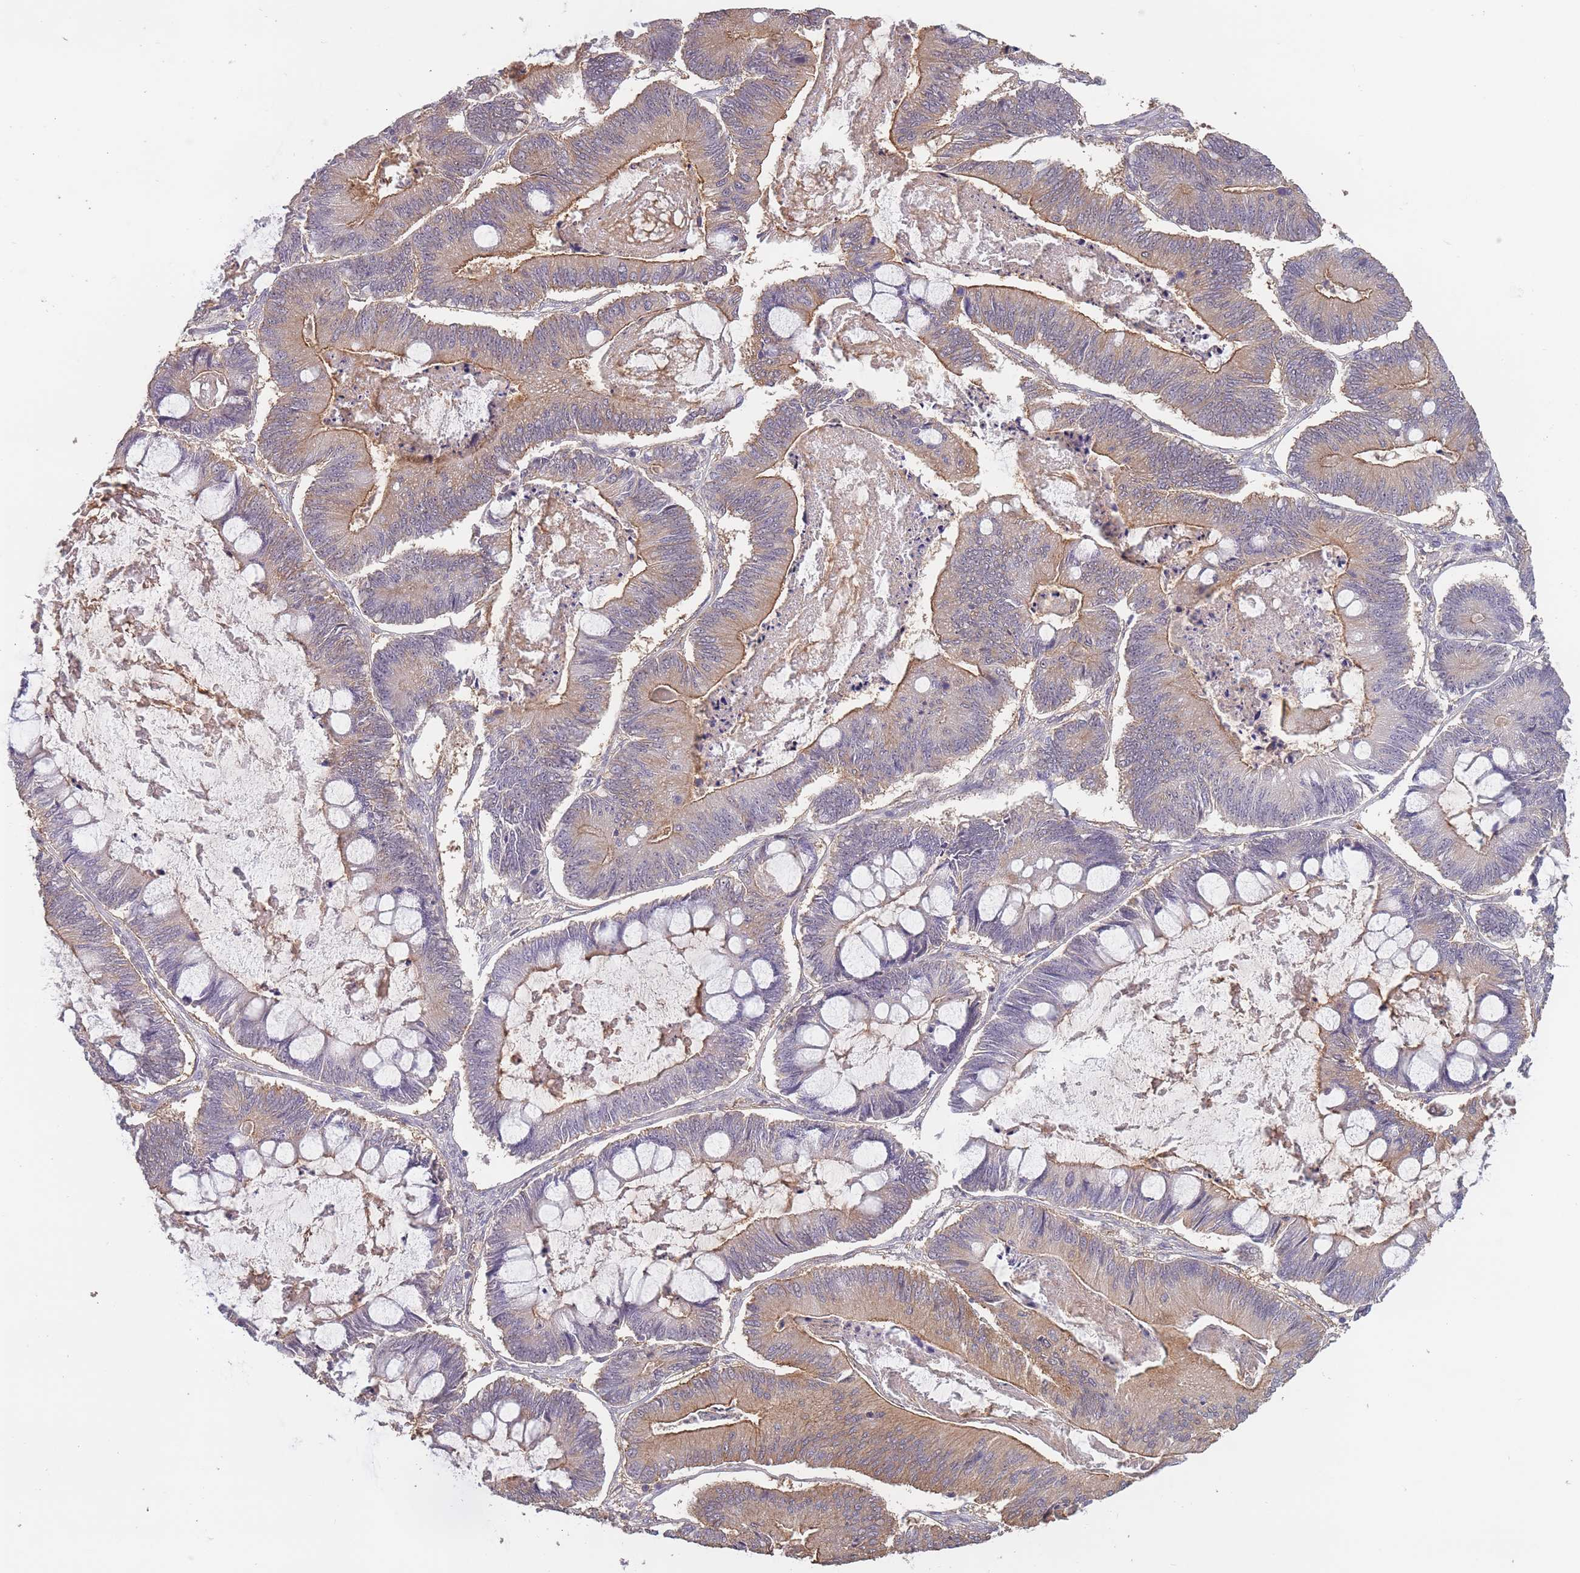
{"staining": {"intensity": "moderate", "quantity": "25%-75%", "location": "cytoplasmic/membranous"}, "tissue": "ovarian cancer", "cell_type": "Tumor cells", "image_type": "cancer", "snomed": [{"axis": "morphology", "description": "Cystadenocarcinoma, mucinous, NOS"}, {"axis": "topography", "description": "Ovary"}], "caption": "The photomicrograph demonstrates staining of ovarian cancer, revealing moderate cytoplasmic/membranous protein expression (brown color) within tumor cells.", "gene": "KIAA1755", "patient": {"sex": "female", "age": 61}}